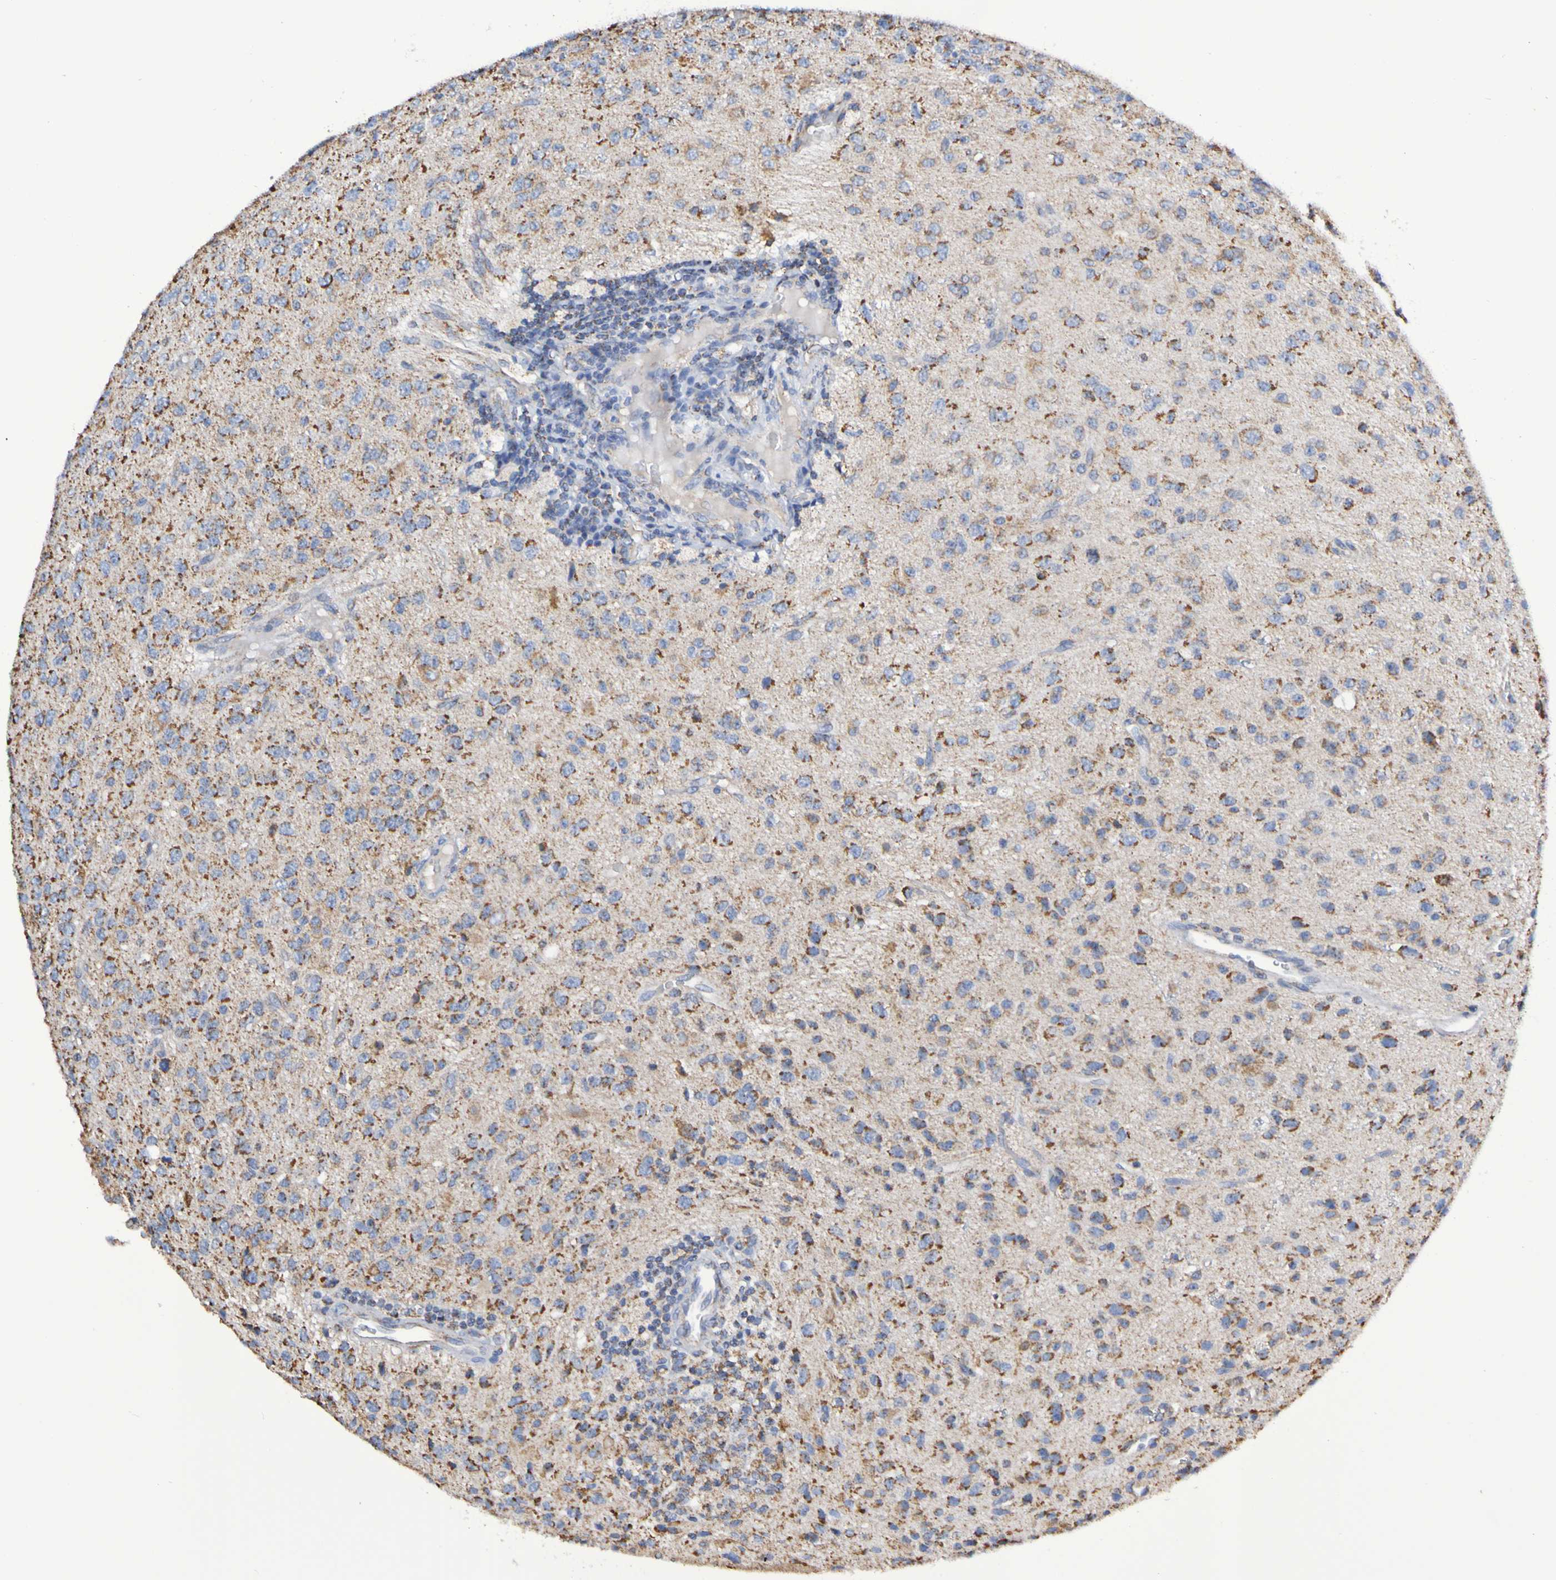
{"staining": {"intensity": "moderate", "quantity": ">75%", "location": "cytoplasmic/membranous"}, "tissue": "glioma", "cell_type": "Tumor cells", "image_type": "cancer", "snomed": [{"axis": "morphology", "description": "Glioma, malignant, High grade"}, {"axis": "topography", "description": "pancreas cauda"}], "caption": "Tumor cells exhibit medium levels of moderate cytoplasmic/membranous staining in approximately >75% of cells in high-grade glioma (malignant).", "gene": "IL18R1", "patient": {"sex": "male", "age": 60}}